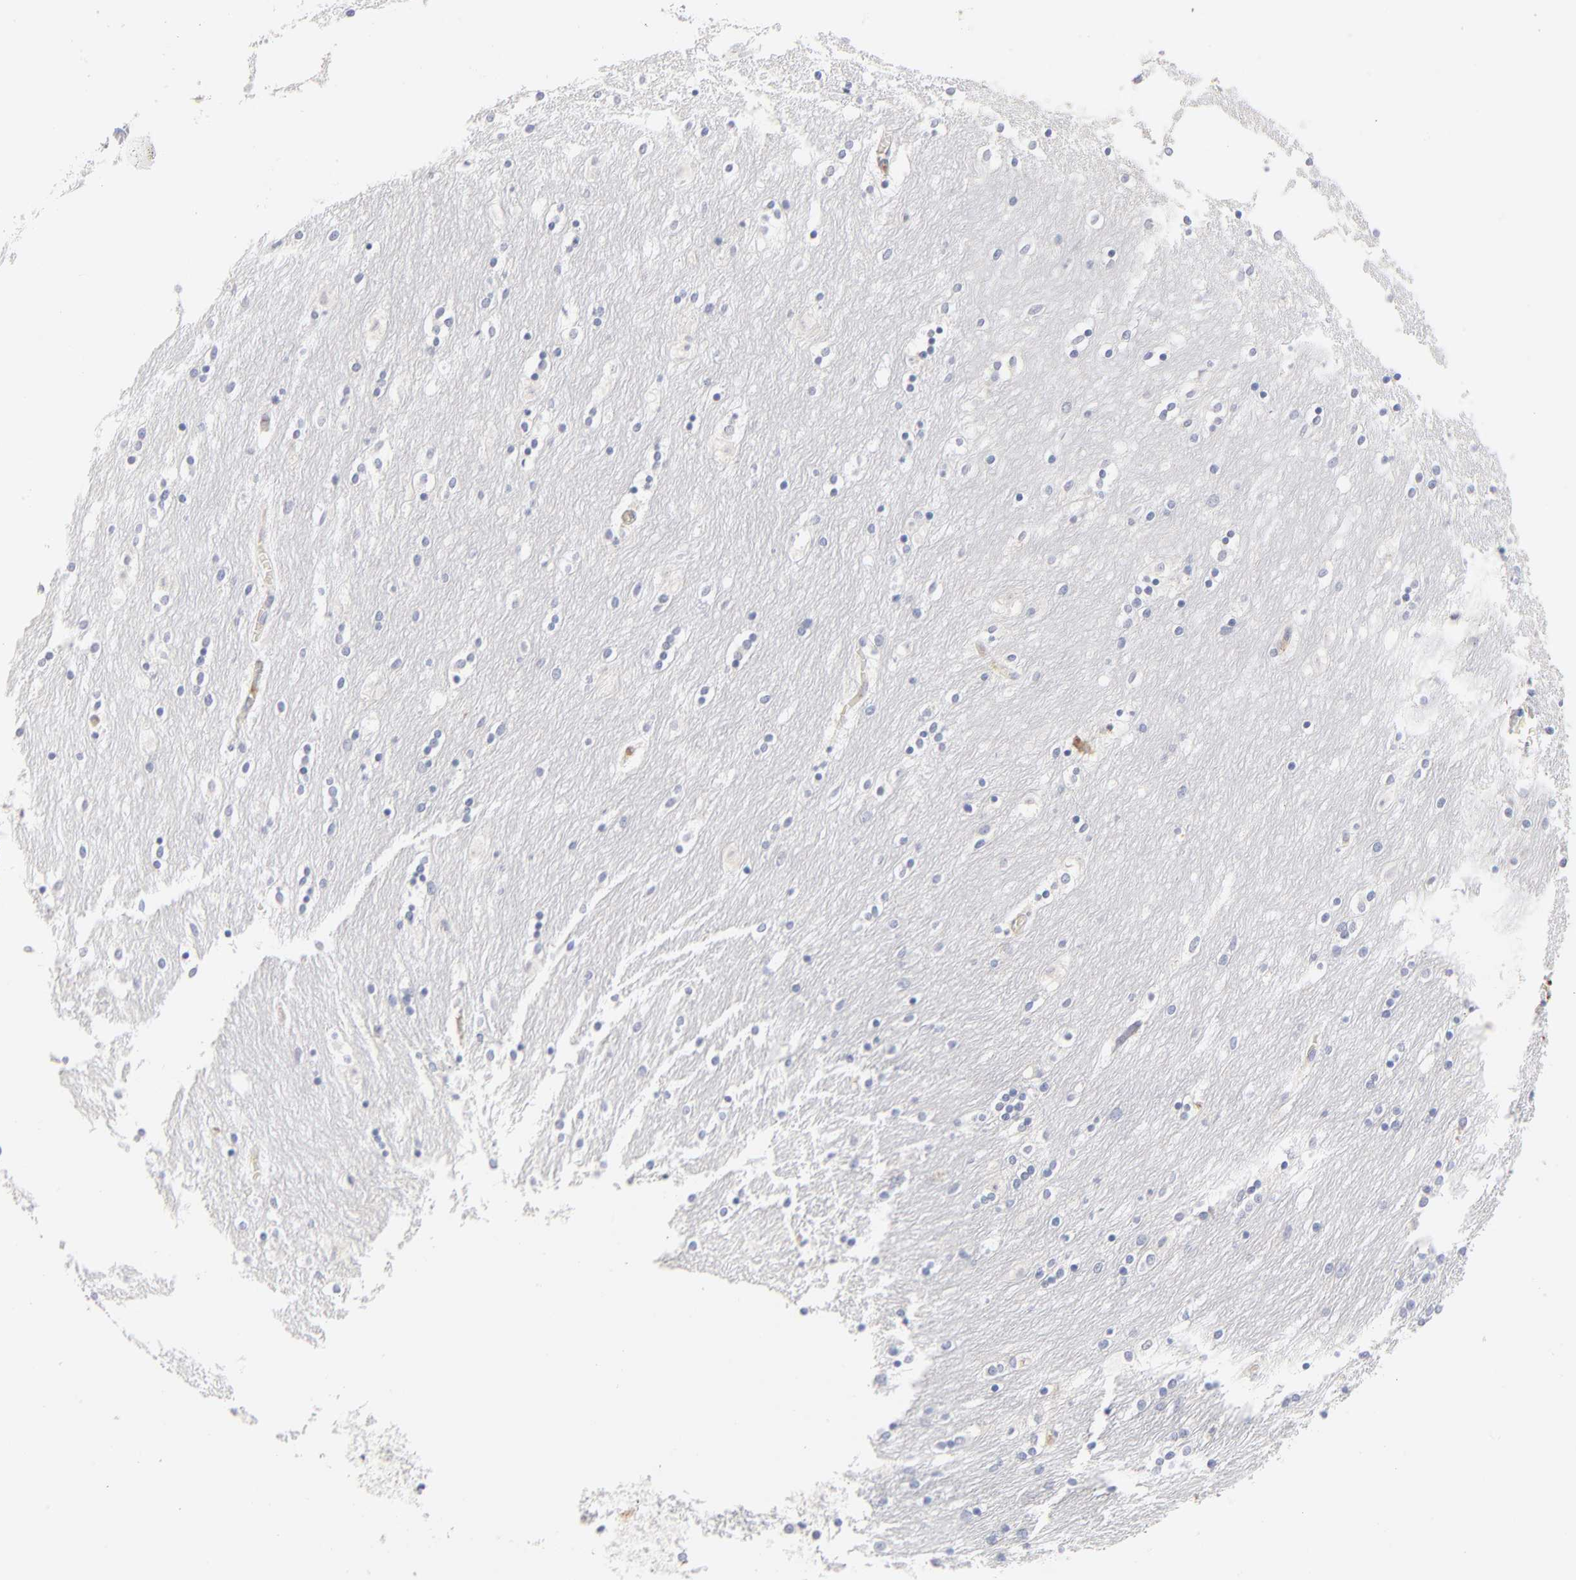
{"staining": {"intensity": "negative", "quantity": "none", "location": "none"}, "tissue": "caudate", "cell_type": "Glial cells", "image_type": "normal", "snomed": [{"axis": "morphology", "description": "Normal tissue, NOS"}, {"axis": "topography", "description": "Lateral ventricle wall"}], "caption": "This is an immunohistochemistry photomicrograph of unremarkable human caudate. There is no positivity in glial cells.", "gene": "F12", "patient": {"sex": "female", "age": 54}}